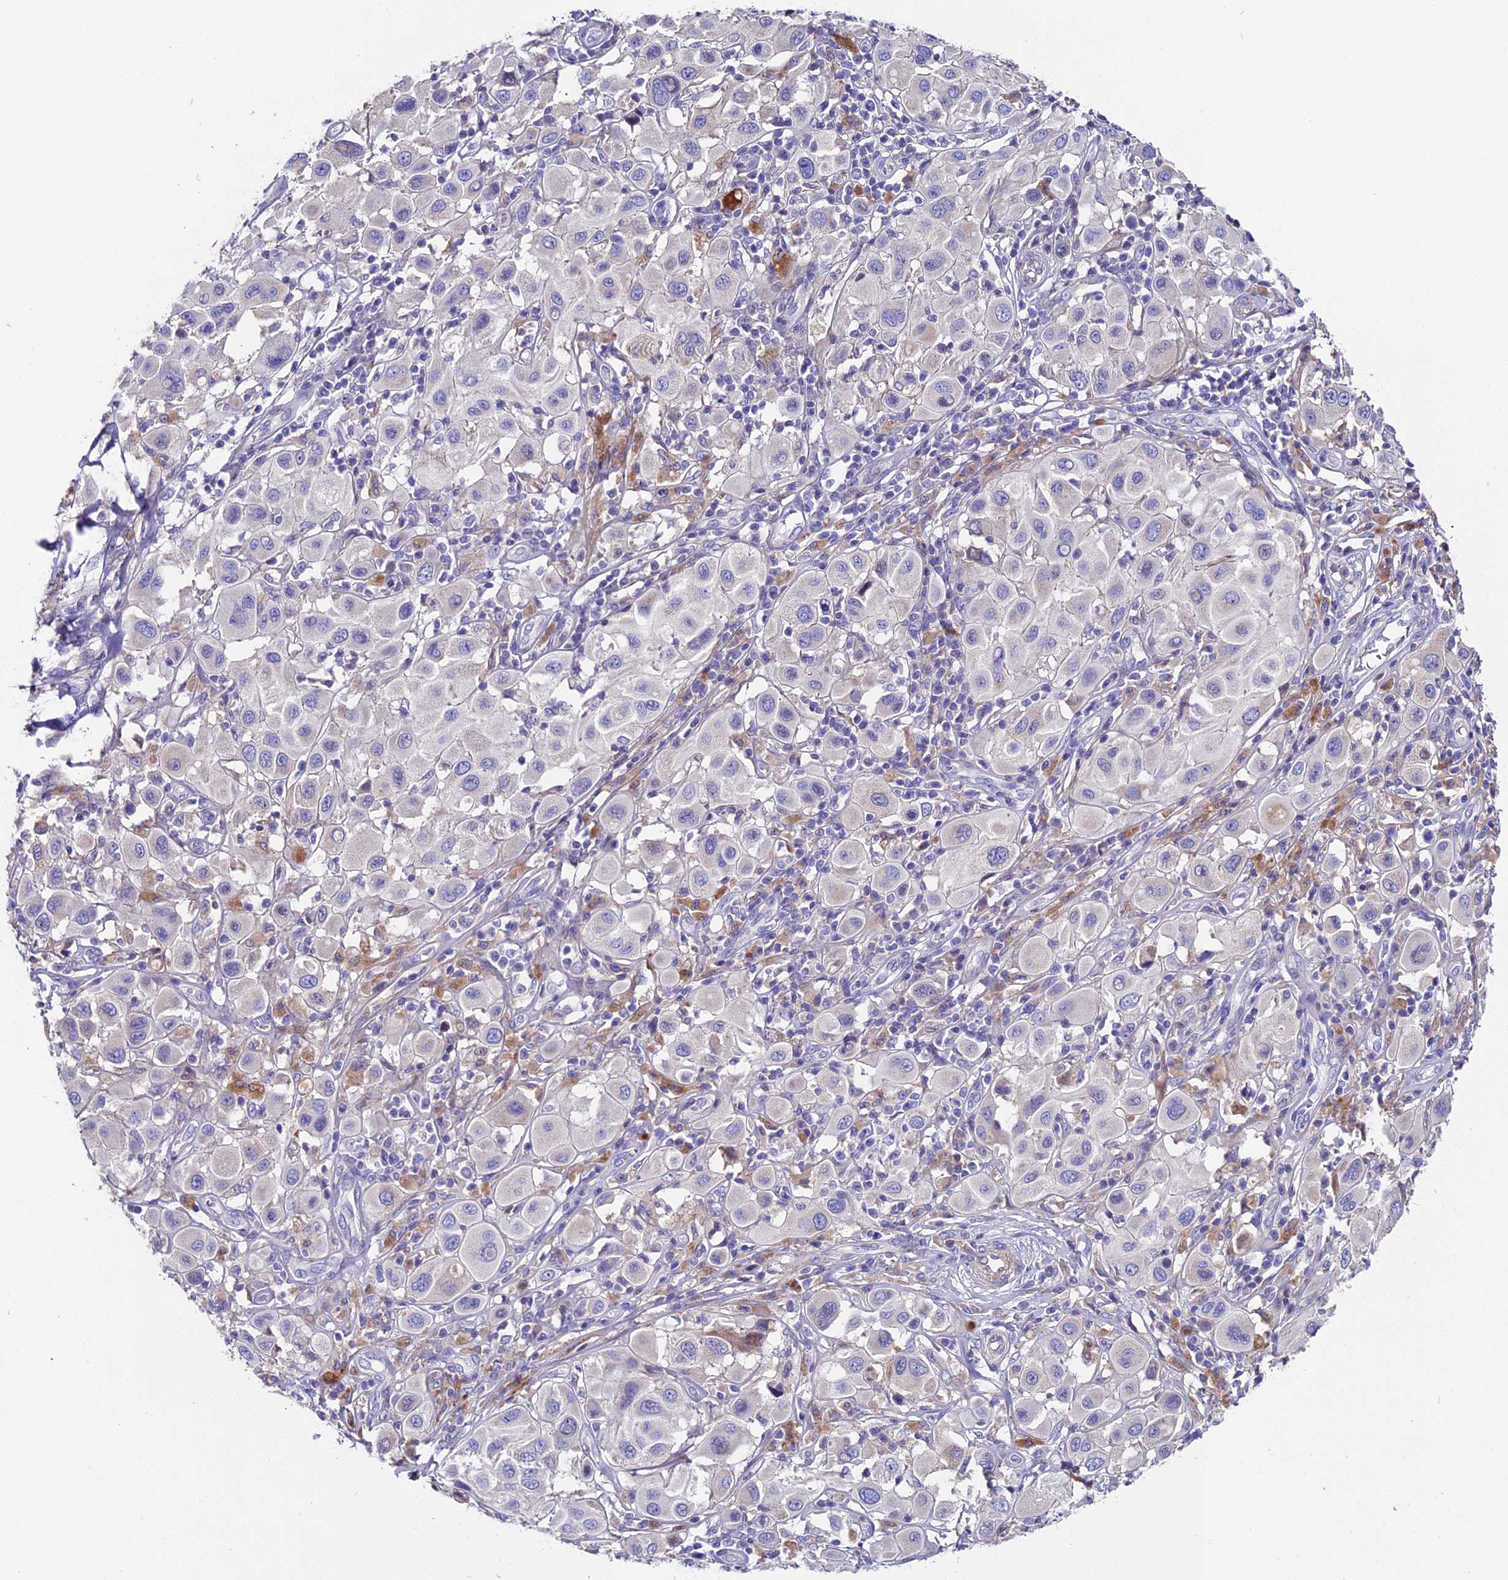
{"staining": {"intensity": "negative", "quantity": "none", "location": "none"}, "tissue": "melanoma", "cell_type": "Tumor cells", "image_type": "cancer", "snomed": [{"axis": "morphology", "description": "Malignant melanoma, Metastatic site"}, {"axis": "topography", "description": "Skin"}], "caption": "Immunohistochemical staining of malignant melanoma (metastatic site) reveals no significant positivity in tumor cells. The staining is performed using DAB (3,3'-diaminobenzidine) brown chromogen with nuclei counter-stained in using hematoxylin.", "gene": "PIGU", "patient": {"sex": "male", "age": 41}}